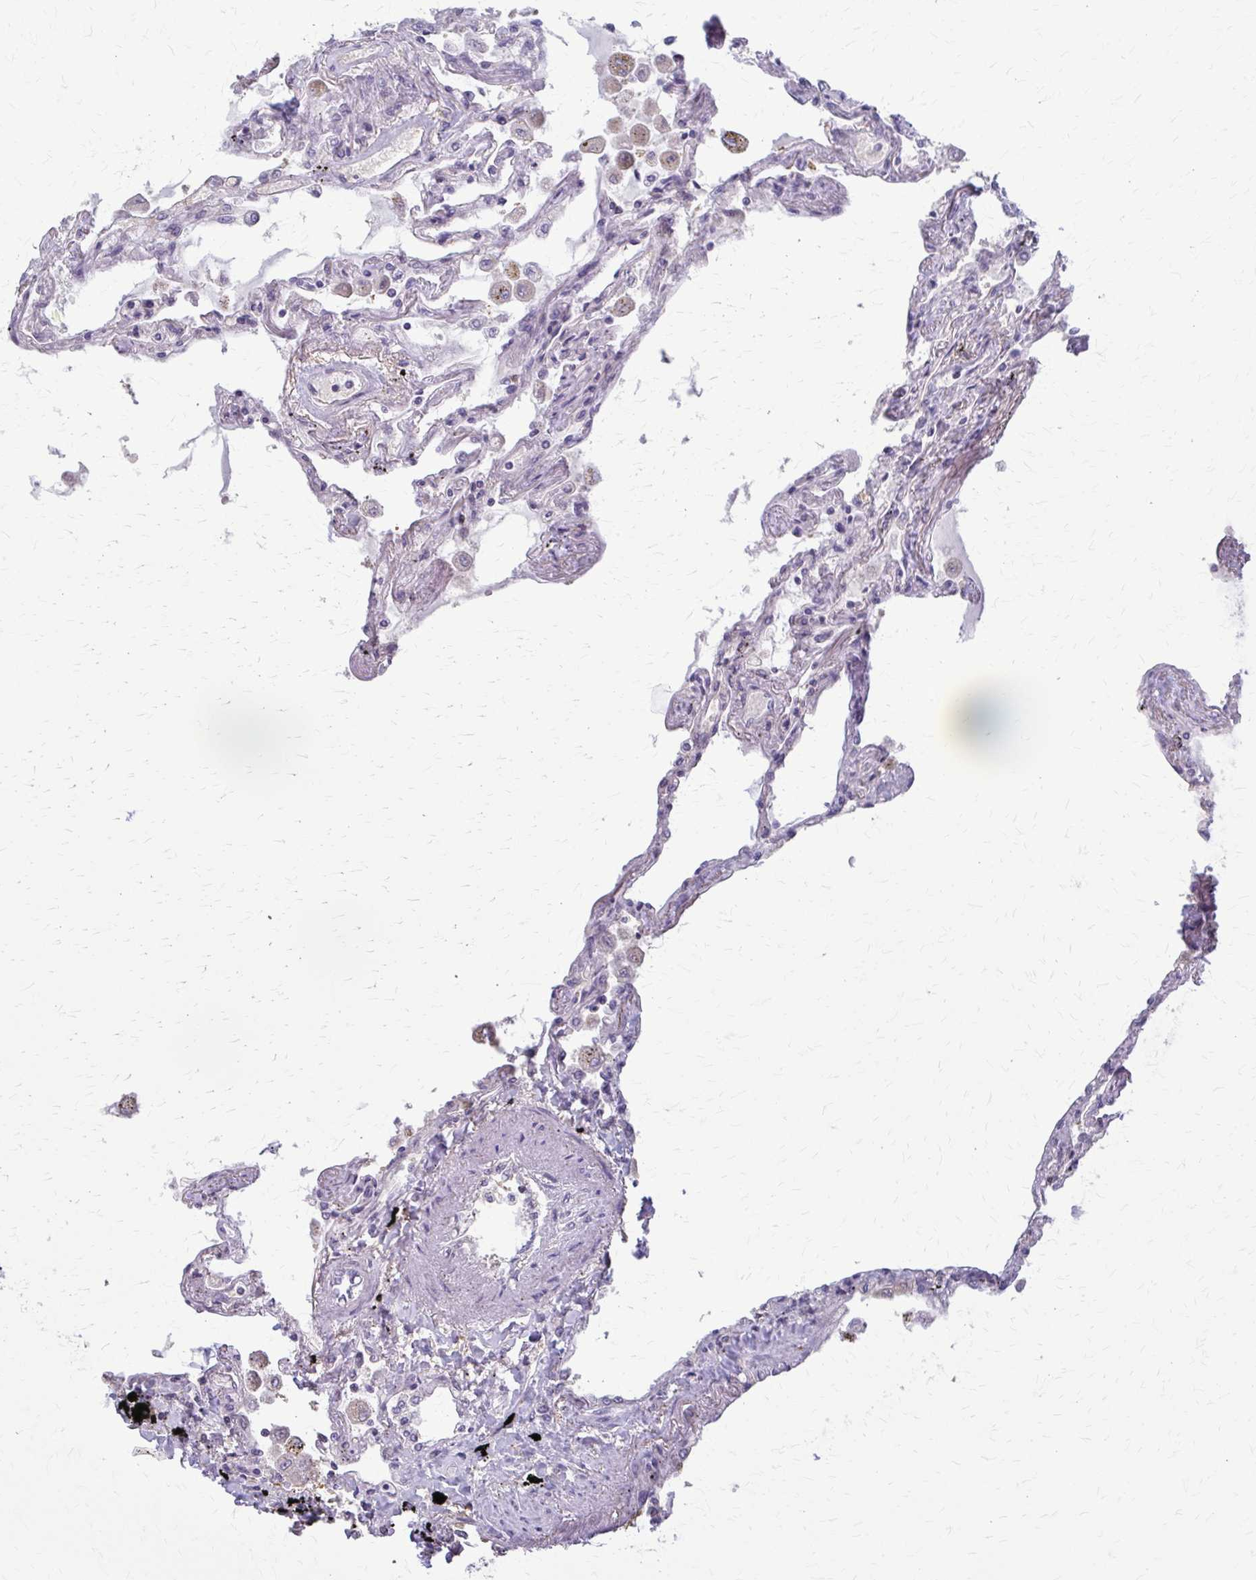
{"staining": {"intensity": "negative", "quantity": "none", "location": "none"}, "tissue": "lung", "cell_type": "Alveolar cells", "image_type": "normal", "snomed": [{"axis": "morphology", "description": "Normal tissue, NOS"}, {"axis": "morphology", "description": "Adenocarcinoma, NOS"}, {"axis": "topography", "description": "Cartilage tissue"}, {"axis": "topography", "description": "Lung"}], "caption": "Human lung stained for a protein using IHC displays no expression in alveolar cells.", "gene": "ZNF34", "patient": {"sex": "female", "age": 67}}